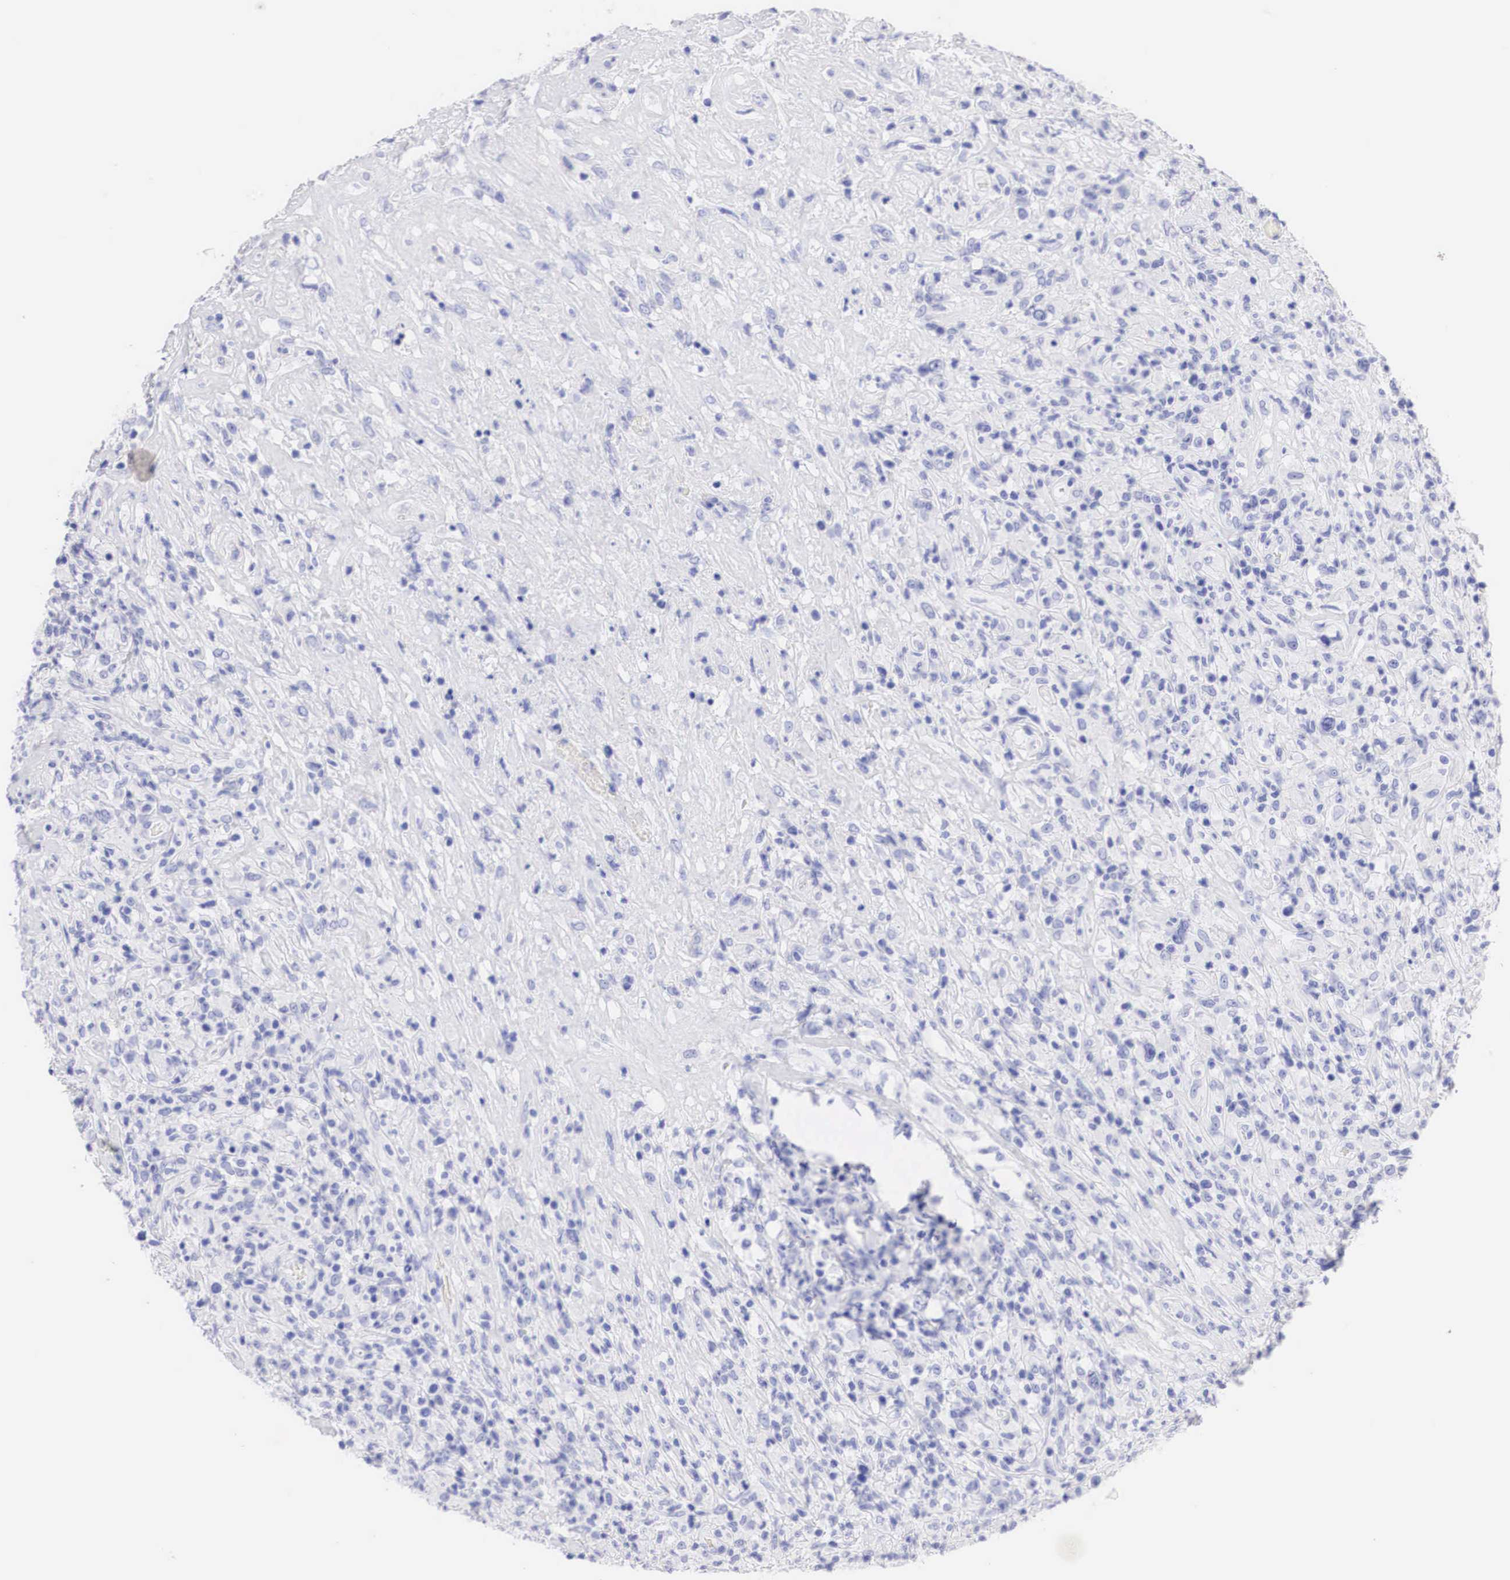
{"staining": {"intensity": "negative", "quantity": "none", "location": "none"}, "tissue": "lymphoma", "cell_type": "Tumor cells", "image_type": "cancer", "snomed": [{"axis": "morphology", "description": "Hodgkin's disease, NOS"}, {"axis": "topography", "description": "Lymph node"}], "caption": "The immunohistochemistry (IHC) photomicrograph has no significant positivity in tumor cells of Hodgkin's disease tissue. Nuclei are stained in blue.", "gene": "ERBB2", "patient": {"sex": "male", "age": 46}}